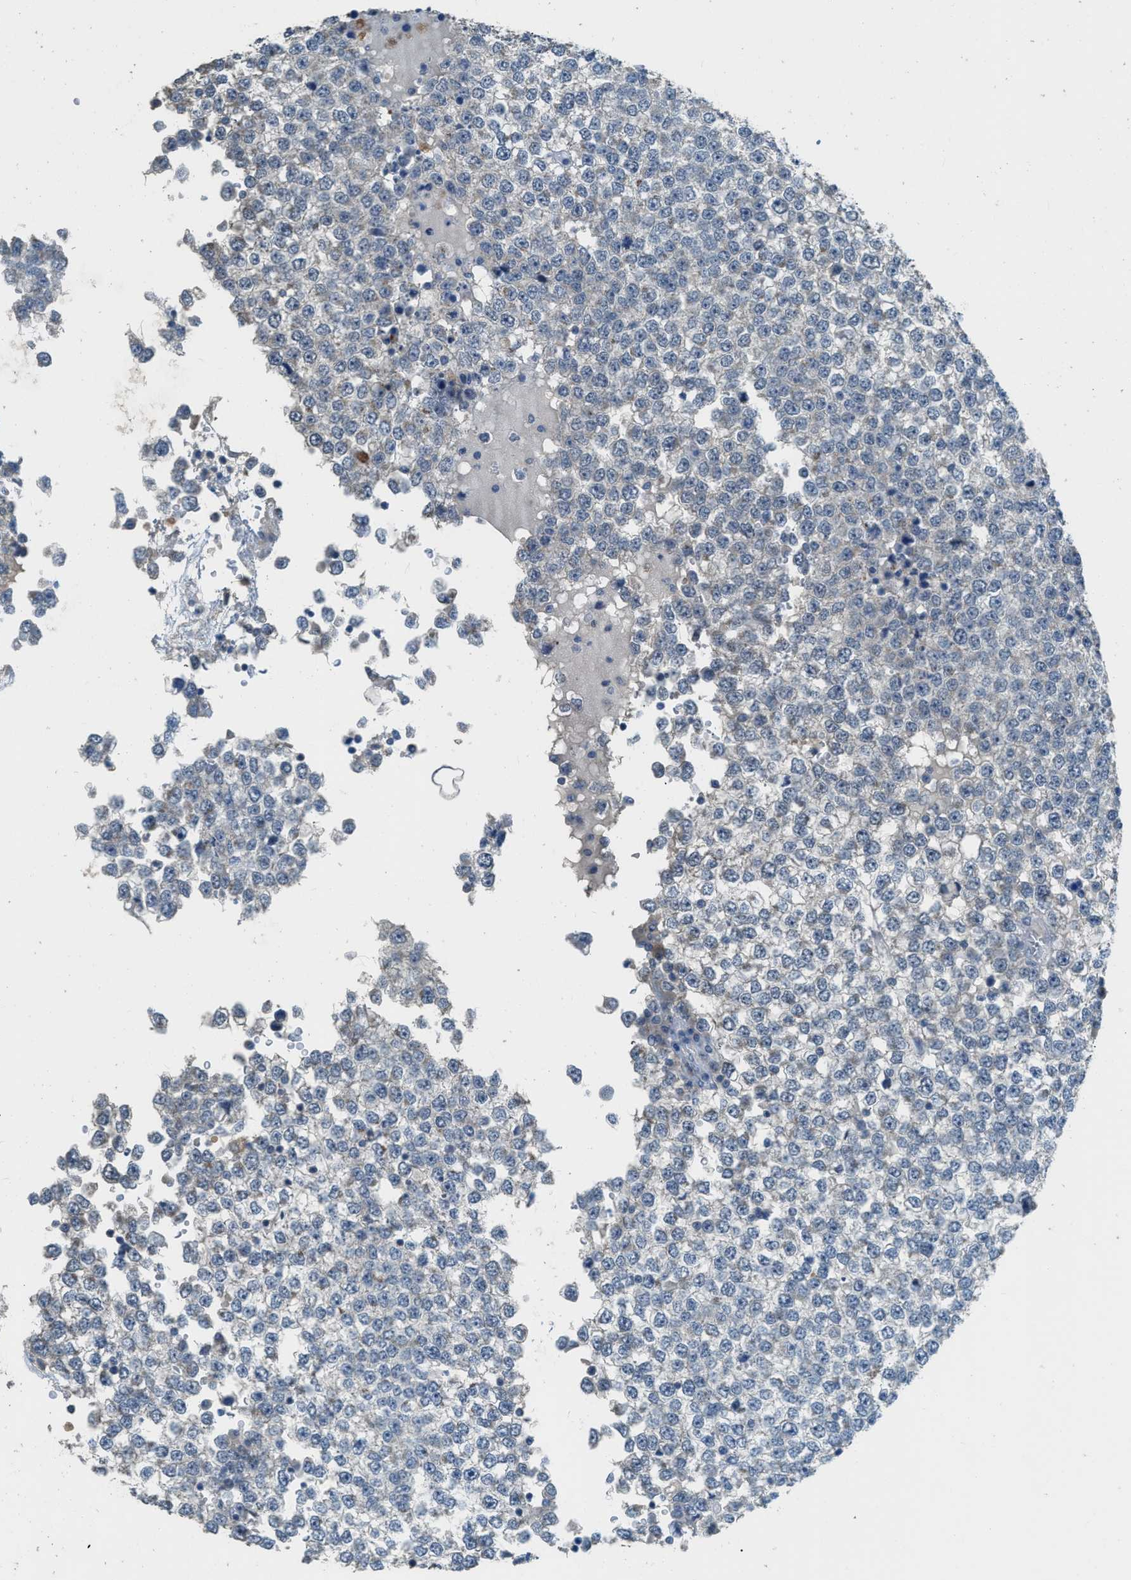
{"staining": {"intensity": "weak", "quantity": "25%-75%", "location": "cytoplasmic/membranous"}, "tissue": "testis cancer", "cell_type": "Tumor cells", "image_type": "cancer", "snomed": [{"axis": "morphology", "description": "Seminoma, NOS"}, {"axis": "topography", "description": "Testis"}], "caption": "A micrograph showing weak cytoplasmic/membranous positivity in approximately 25%-75% of tumor cells in testis seminoma, as visualized by brown immunohistochemical staining.", "gene": "TIMD4", "patient": {"sex": "male", "age": 65}}